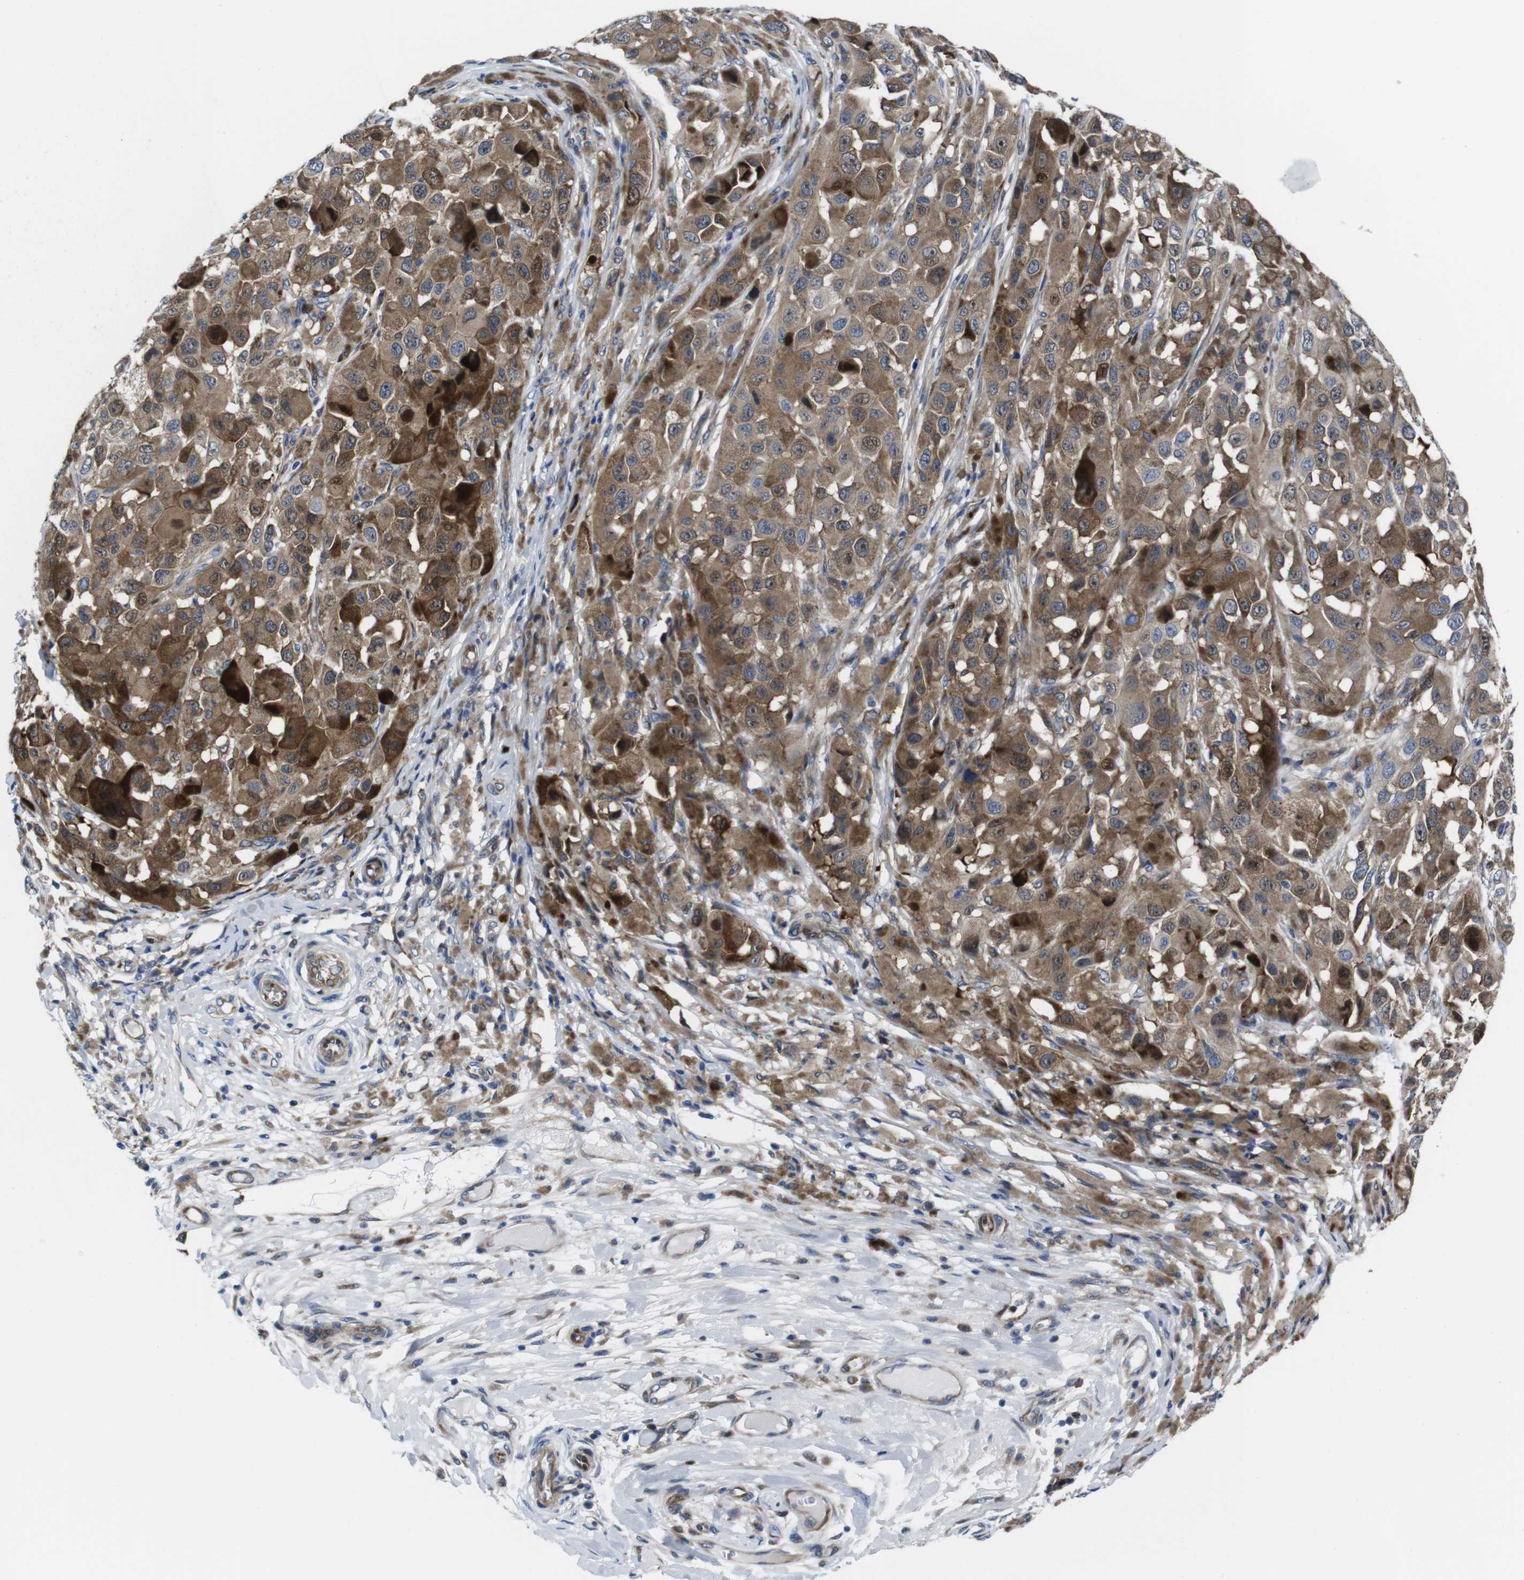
{"staining": {"intensity": "moderate", "quantity": ">75%", "location": "cytoplasmic/membranous"}, "tissue": "melanoma", "cell_type": "Tumor cells", "image_type": "cancer", "snomed": [{"axis": "morphology", "description": "Malignant melanoma, NOS"}, {"axis": "topography", "description": "Skin"}], "caption": "There is medium levels of moderate cytoplasmic/membranous expression in tumor cells of malignant melanoma, as demonstrated by immunohistochemical staining (brown color).", "gene": "EIF4A1", "patient": {"sex": "female", "age": 46}}